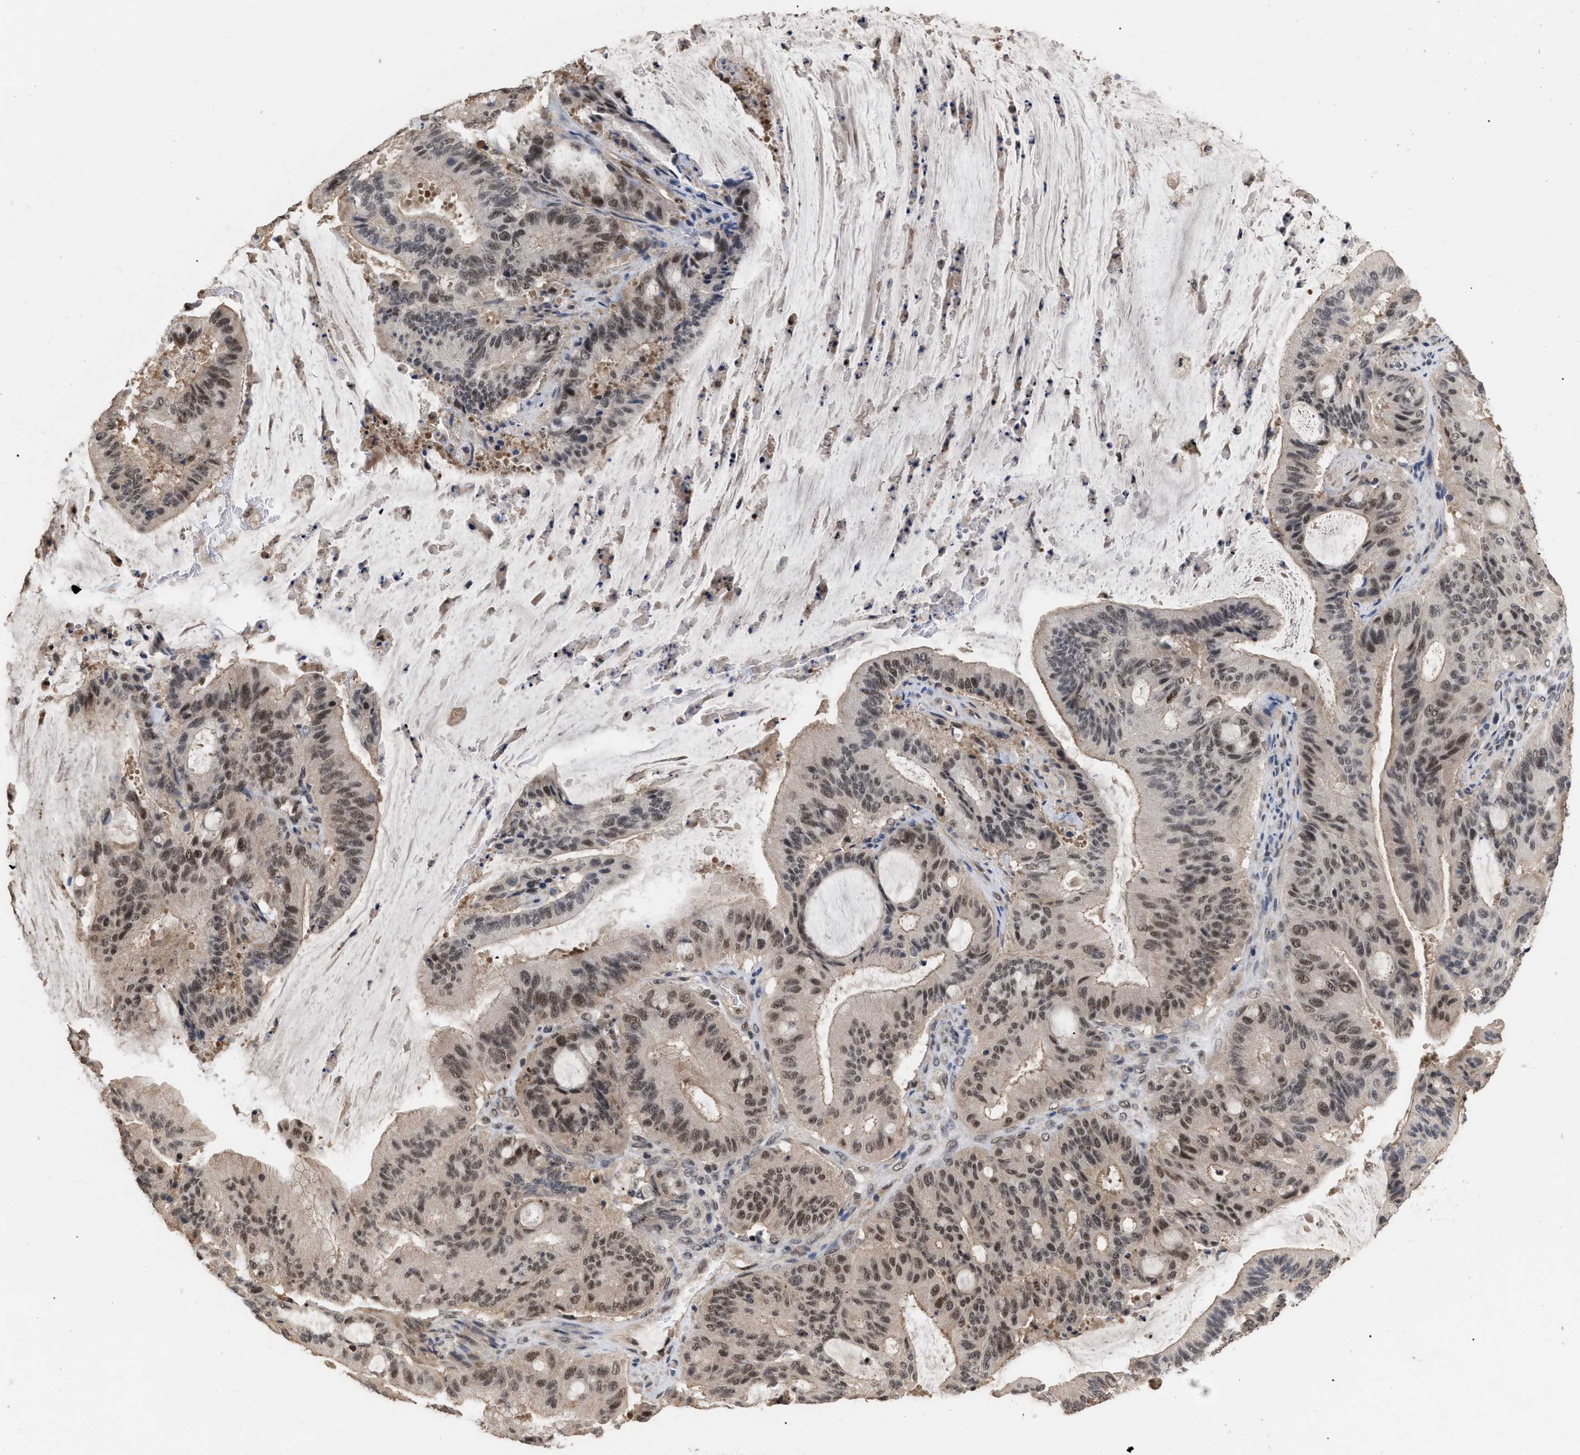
{"staining": {"intensity": "moderate", "quantity": ">75%", "location": "nuclear"}, "tissue": "liver cancer", "cell_type": "Tumor cells", "image_type": "cancer", "snomed": [{"axis": "morphology", "description": "Normal tissue, NOS"}, {"axis": "morphology", "description": "Cholangiocarcinoma"}, {"axis": "topography", "description": "Liver"}, {"axis": "topography", "description": "Peripheral nerve tissue"}], "caption": "This histopathology image reveals cholangiocarcinoma (liver) stained with immunohistochemistry (IHC) to label a protein in brown. The nuclear of tumor cells show moderate positivity for the protein. Nuclei are counter-stained blue.", "gene": "JAZF1", "patient": {"sex": "female", "age": 73}}